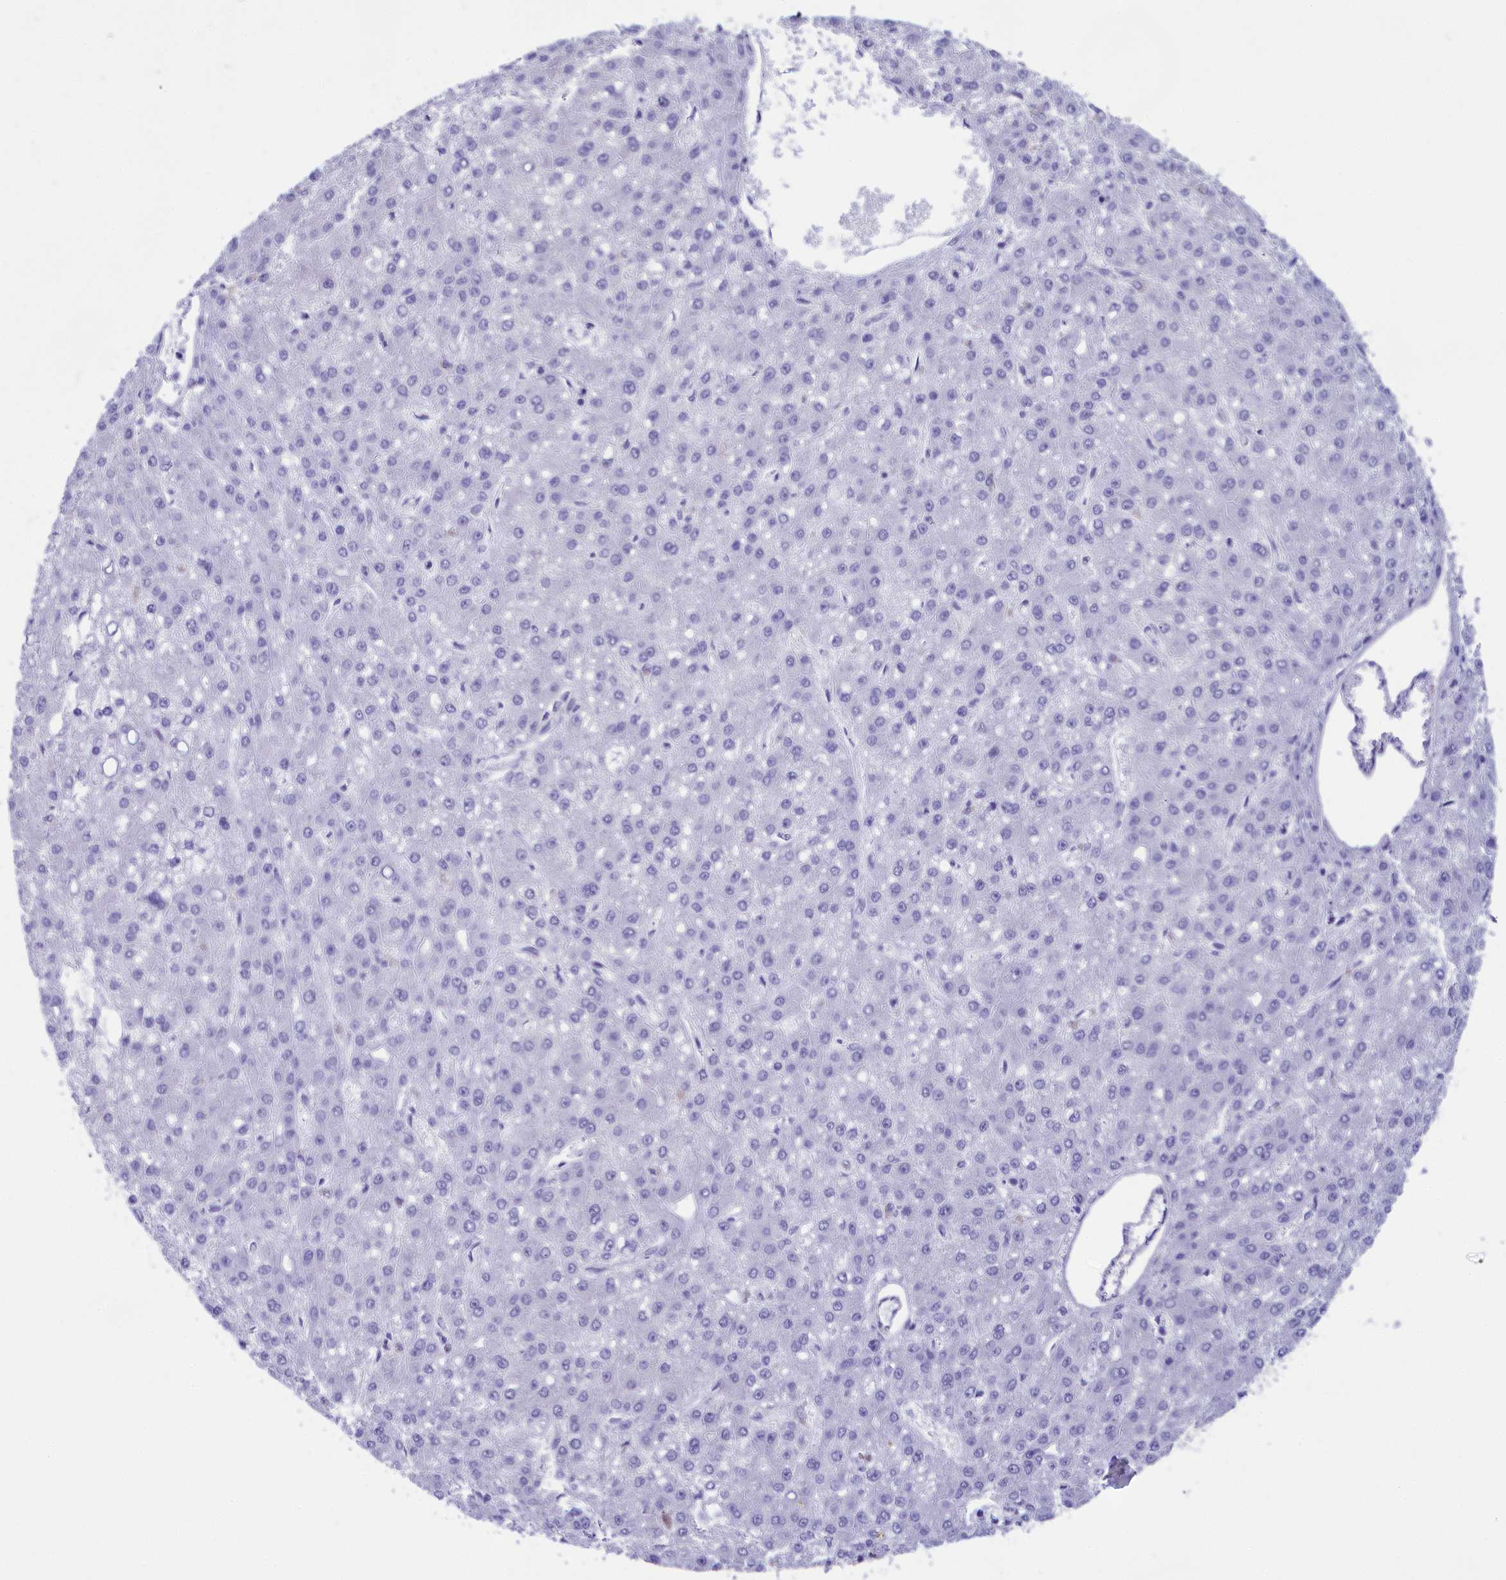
{"staining": {"intensity": "negative", "quantity": "none", "location": "none"}, "tissue": "liver cancer", "cell_type": "Tumor cells", "image_type": "cancer", "snomed": [{"axis": "morphology", "description": "Carcinoma, Hepatocellular, NOS"}, {"axis": "topography", "description": "Liver"}], "caption": "The micrograph demonstrates no significant positivity in tumor cells of liver cancer (hepatocellular carcinoma). The staining is performed using DAB brown chromogen with nuclei counter-stained in using hematoxylin.", "gene": "TACSTD2", "patient": {"sex": "male", "age": 67}}